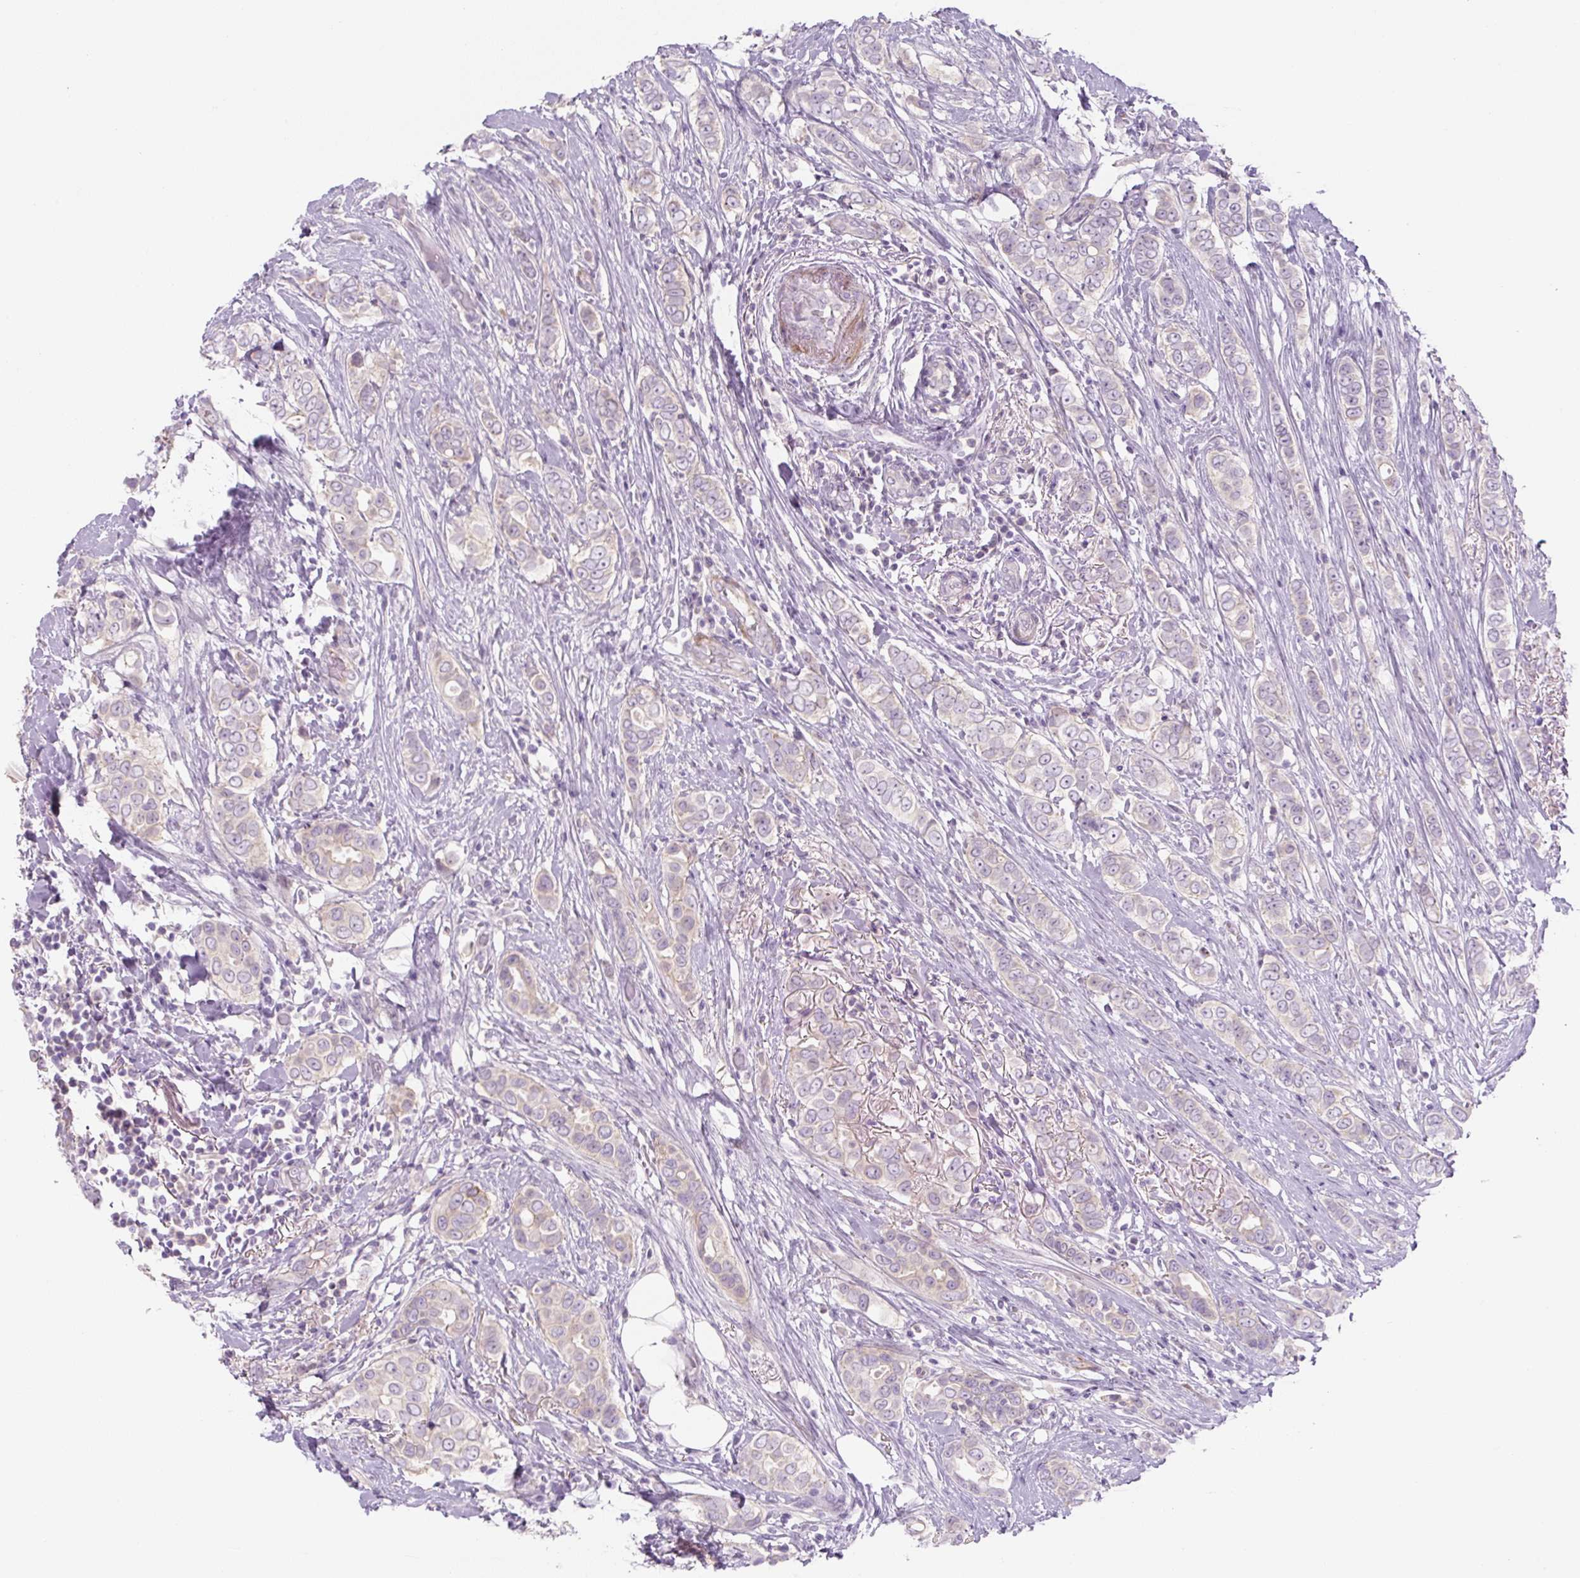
{"staining": {"intensity": "weak", "quantity": "<25%", "location": "cytoplasmic/membranous"}, "tissue": "breast cancer", "cell_type": "Tumor cells", "image_type": "cancer", "snomed": [{"axis": "morphology", "description": "Lobular carcinoma"}, {"axis": "topography", "description": "Breast"}], "caption": "Tumor cells show no significant expression in lobular carcinoma (breast). Nuclei are stained in blue.", "gene": "PRM1", "patient": {"sex": "female", "age": 51}}